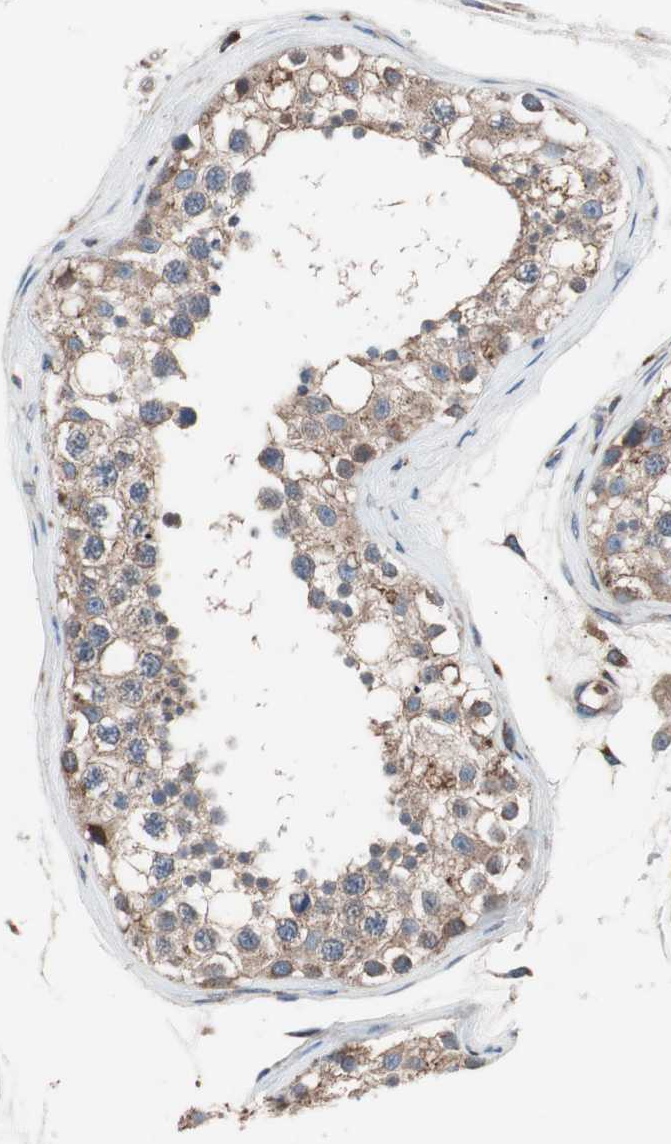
{"staining": {"intensity": "moderate", "quantity": ">75%", "location": "cytoplasmic/membranous"}, "tissue": "testis", "cell_type": "Cells in seminiferous ducts", "image_type": "normal", "snomed": [{"axis": "morphology", "description": "Normal tissue, NOS"}, {"axis": "topography", "description": "Testis"}], "caption": "Protein staining of unremarkable testis reveals moderate cytoplasmic/membranous staining in approximately >75% of cells in seminiferous ducts.", "gene": "PIK3R1", "patient": {"sex": "male", "age": 68}}